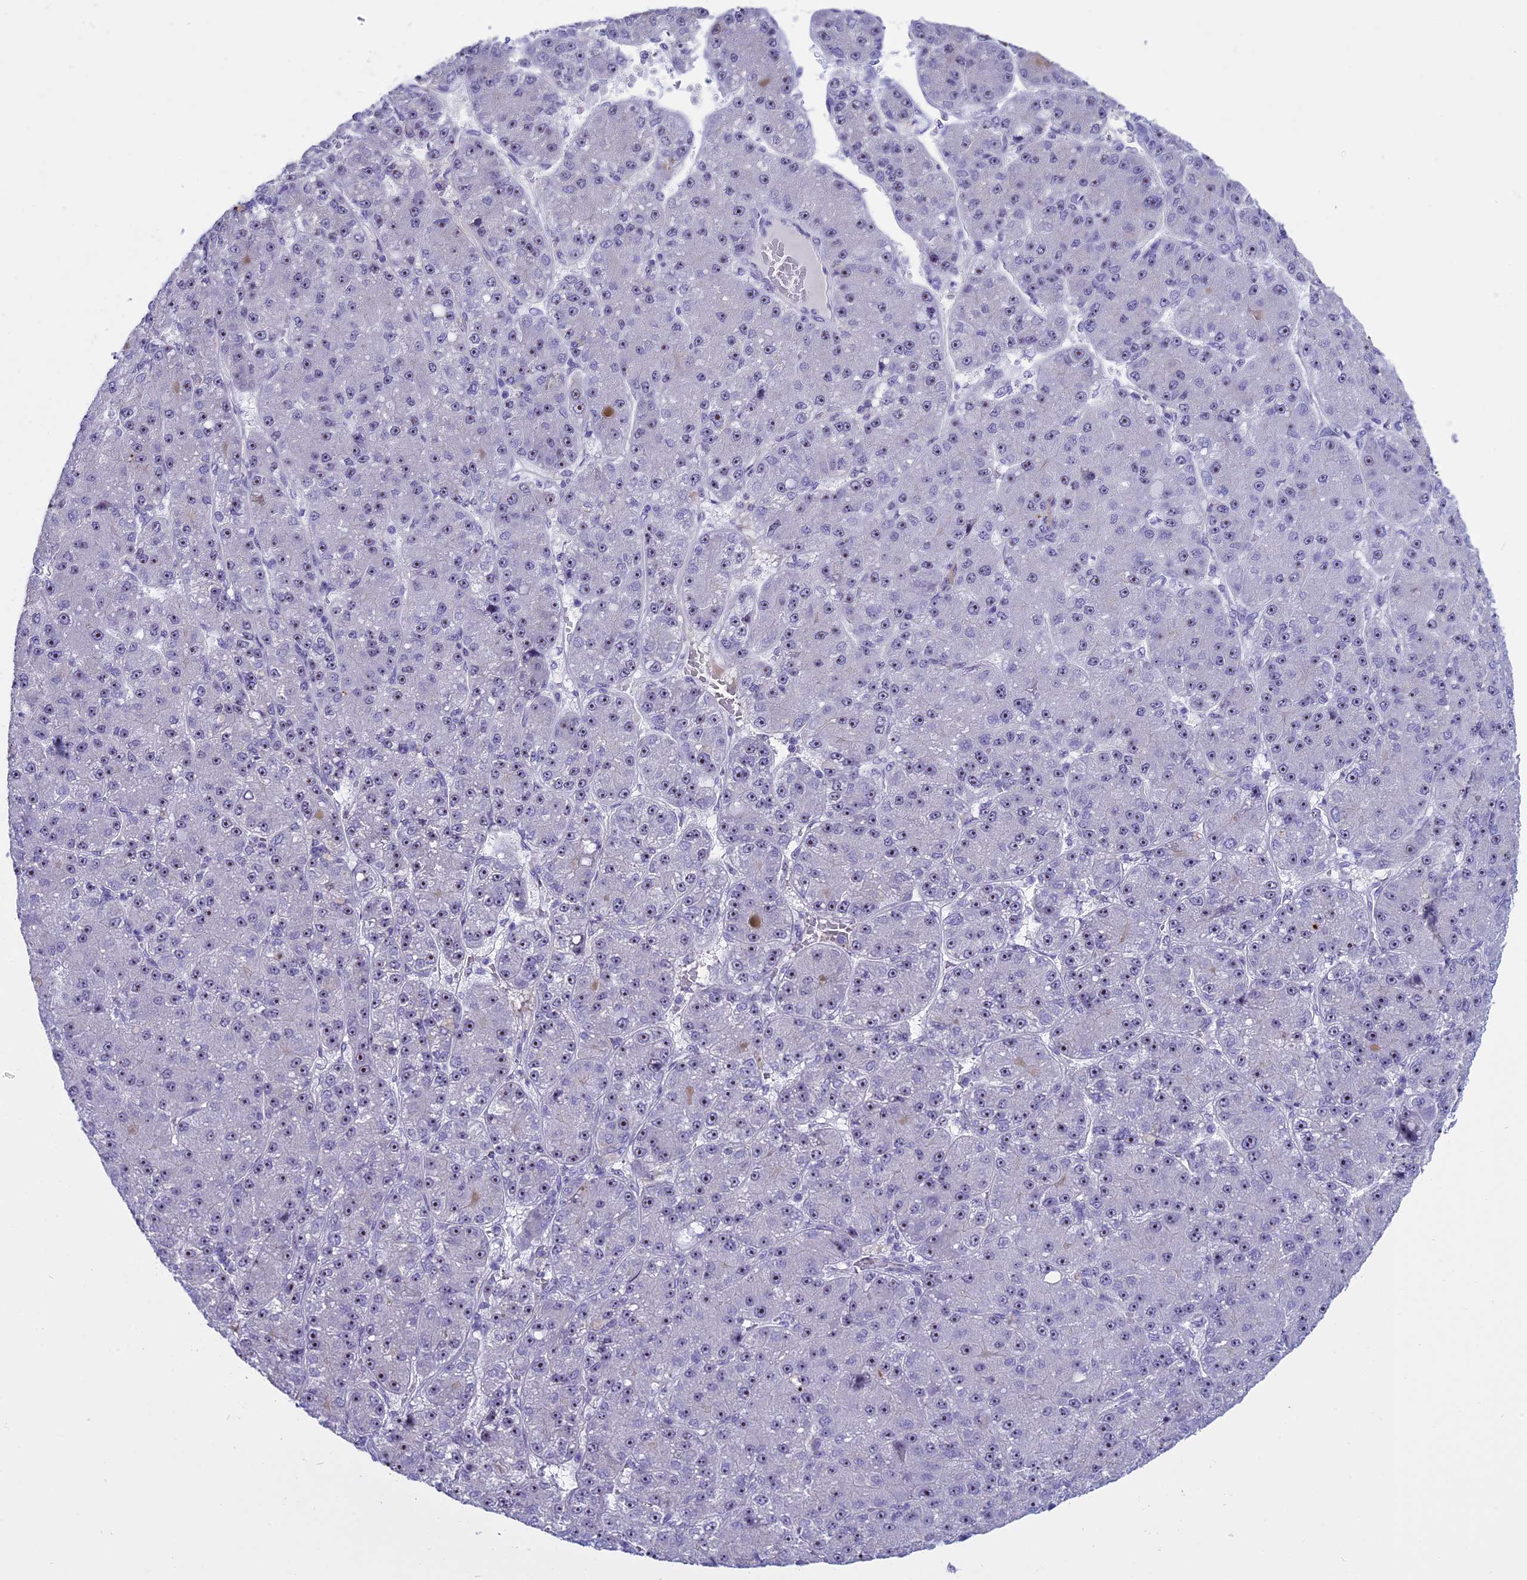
{"staining": {"intensity": "moderate", "quantity": "<25%", "location": "nuclear"}, "tissue": "liver cancer", "cell_type": "Tumor cells", "image_type": "cancer", "snomed": [{"axis": "morphology", "description": "Carcinoma, Hepatocellular, NOS"}, {"axis": "topography", "description": "Liver"}], "caption": "A high-resolution micrograph shows IHC staining of liver cancer (hepatocellular carcinoma), which reveals moderate nuclear staining in about <25% of tumor cells.", "gene": "TBL3", "patient": {"sex": "male", "age": 67}}